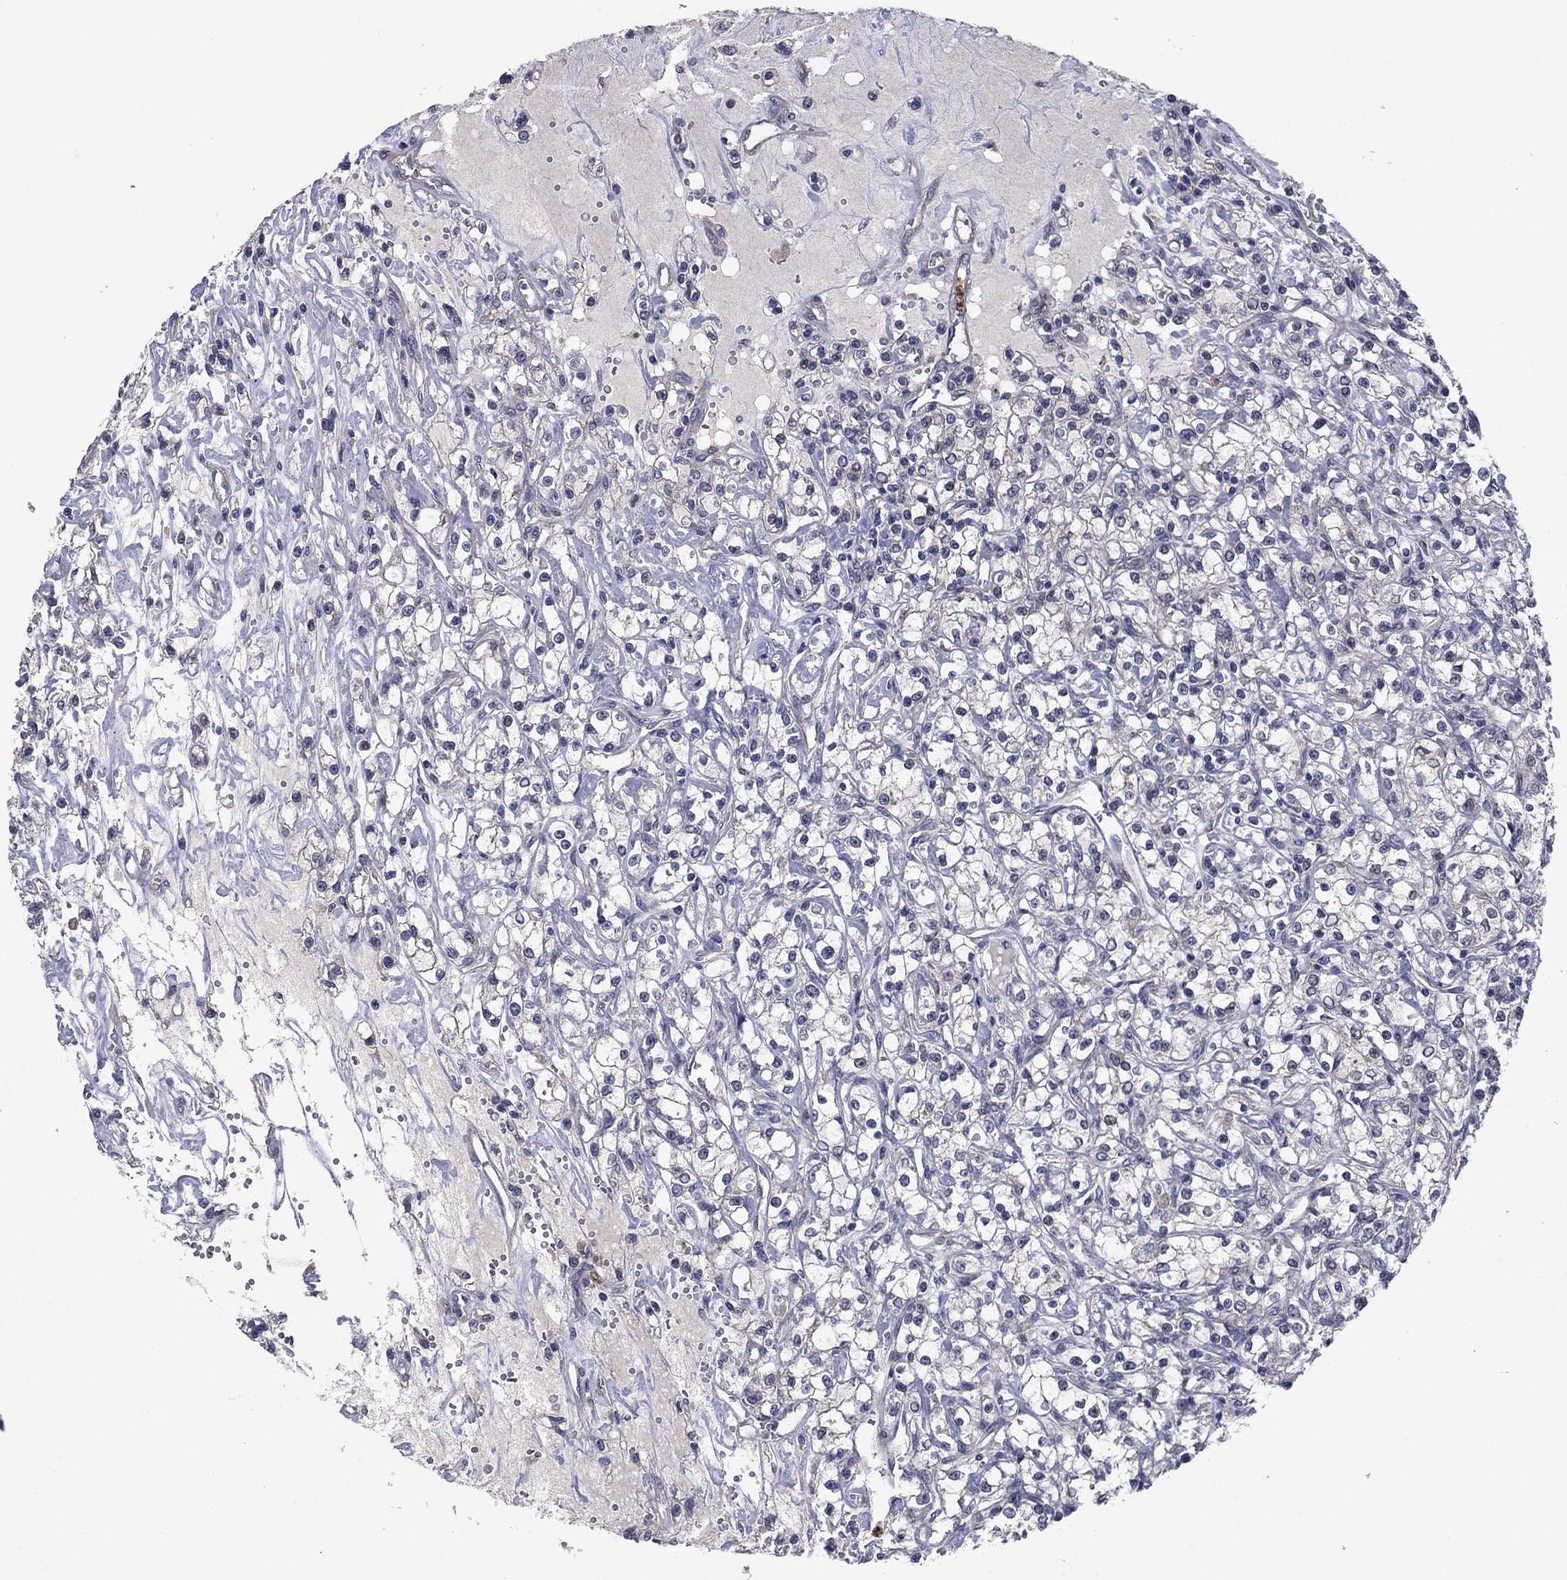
{"staining": {"intensity": "negative", "quantity": "none", "location": "none"}, "tissue": "renal cancer", "cell_type": "Tumor cells", "image_type": "cancer", "snomed": [{"axis": "morphology", "description": "Adenocarcinoma, NOS"}, {"axis": "topography", "description": "Kidney"}], "caption": "IHC histopathology image of neoplastic tissue: renal cancer stained with DAB (3,3'-diaminobenzidine) displays no significant protein staining in tumor cells. (DAB (3,3'-diaminobenzidine) immunohistochemistry with hematoxylin counter stain).", "gene": "MSRB1", "patient": {"sex": "female", "age": 59}}